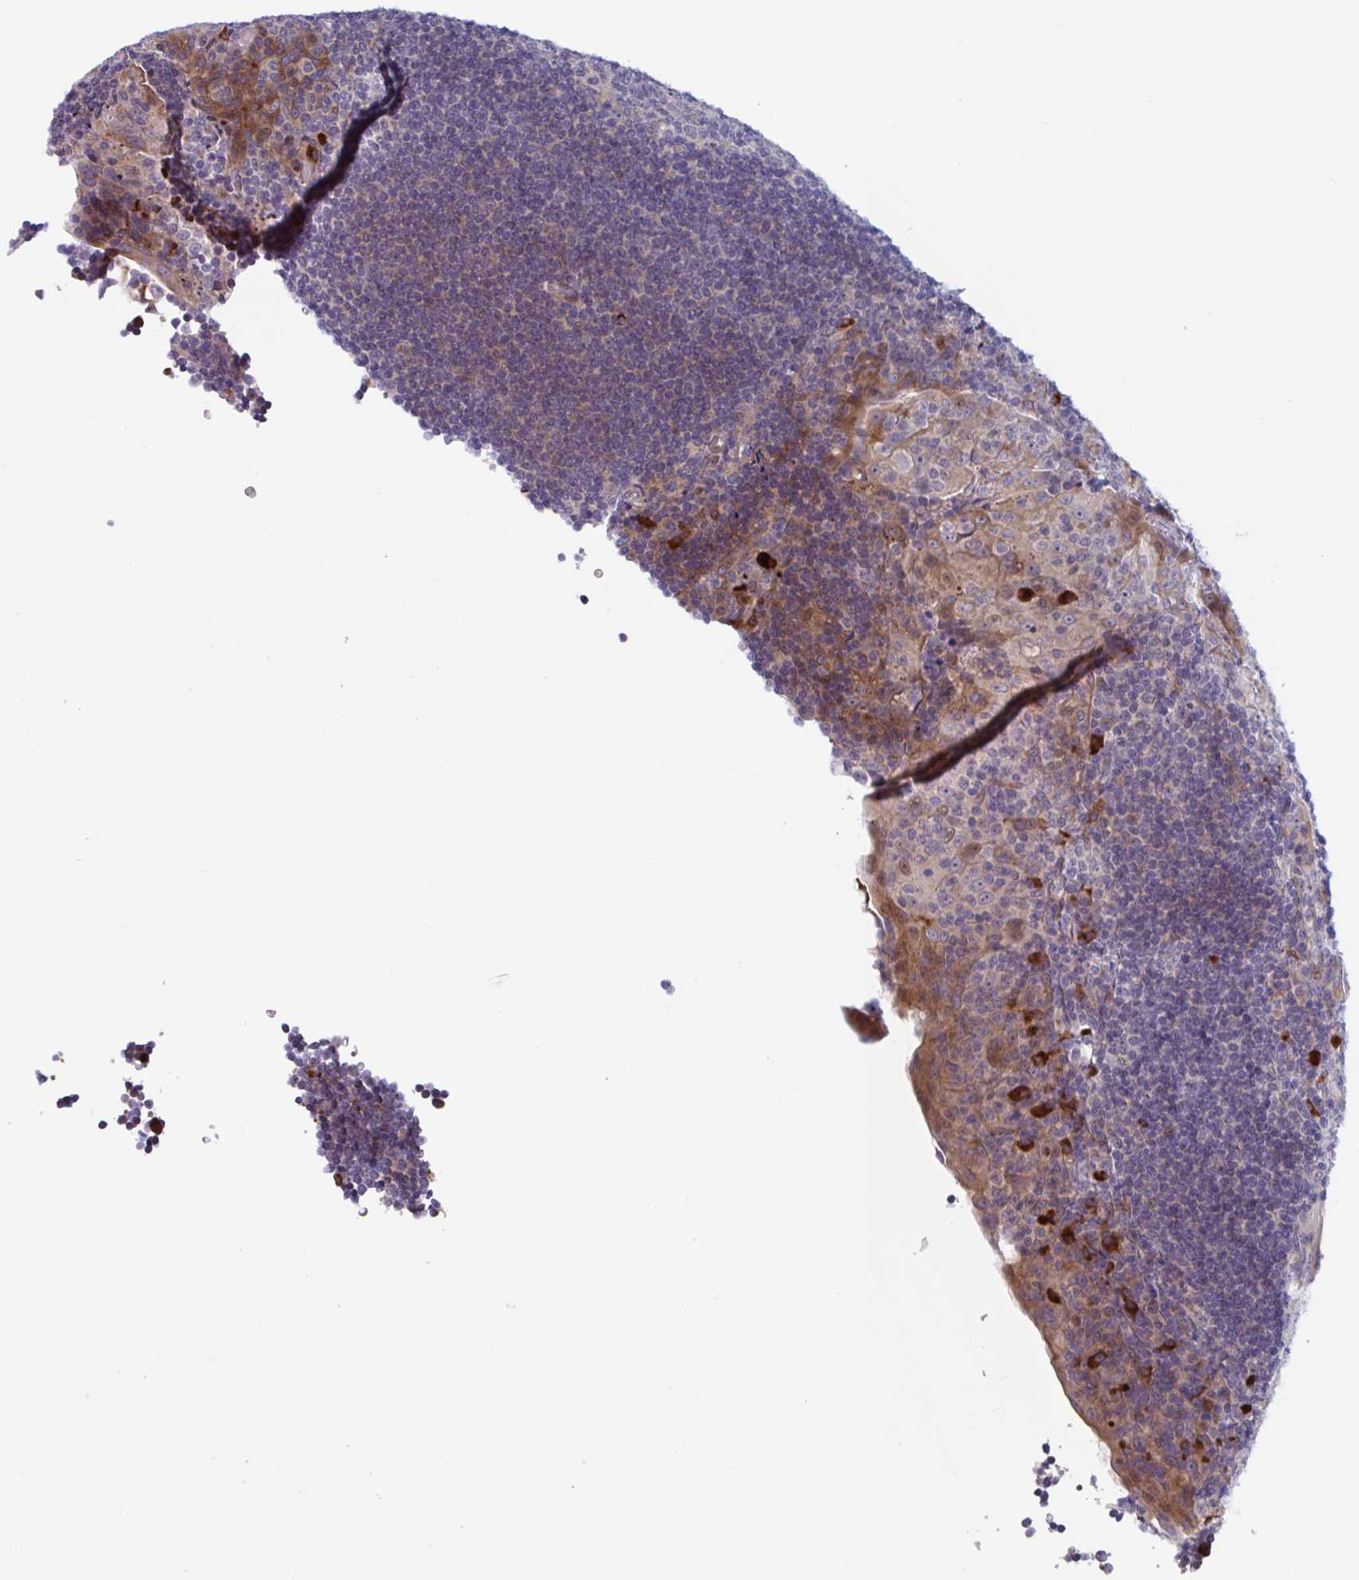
{"staining": {"intensity": "strong", "quantity": "<25%", "location": "cytoplasmic/membranous"}, "tissue": "tonsil", "cell_type": "Germinal center cells", "image_type": "normal", "snomed": [{"axis": "morphology", "description": "Normal tissue, NOS"}, {"axis": "topography", "description": "Tonsil"}], "caption": "Strong cytoplasmic/membranous staining is identified in approximately <25% of germinal center cells in unremarkable tonsil. The staining was performed using DAB (3,3'-diaminobenzidine), with brown indicating positive protein expression. Nuclei are stained blue with hematoxylin.", "gene": "DUXA", "patient": {"sex": "male", "age": 17}}